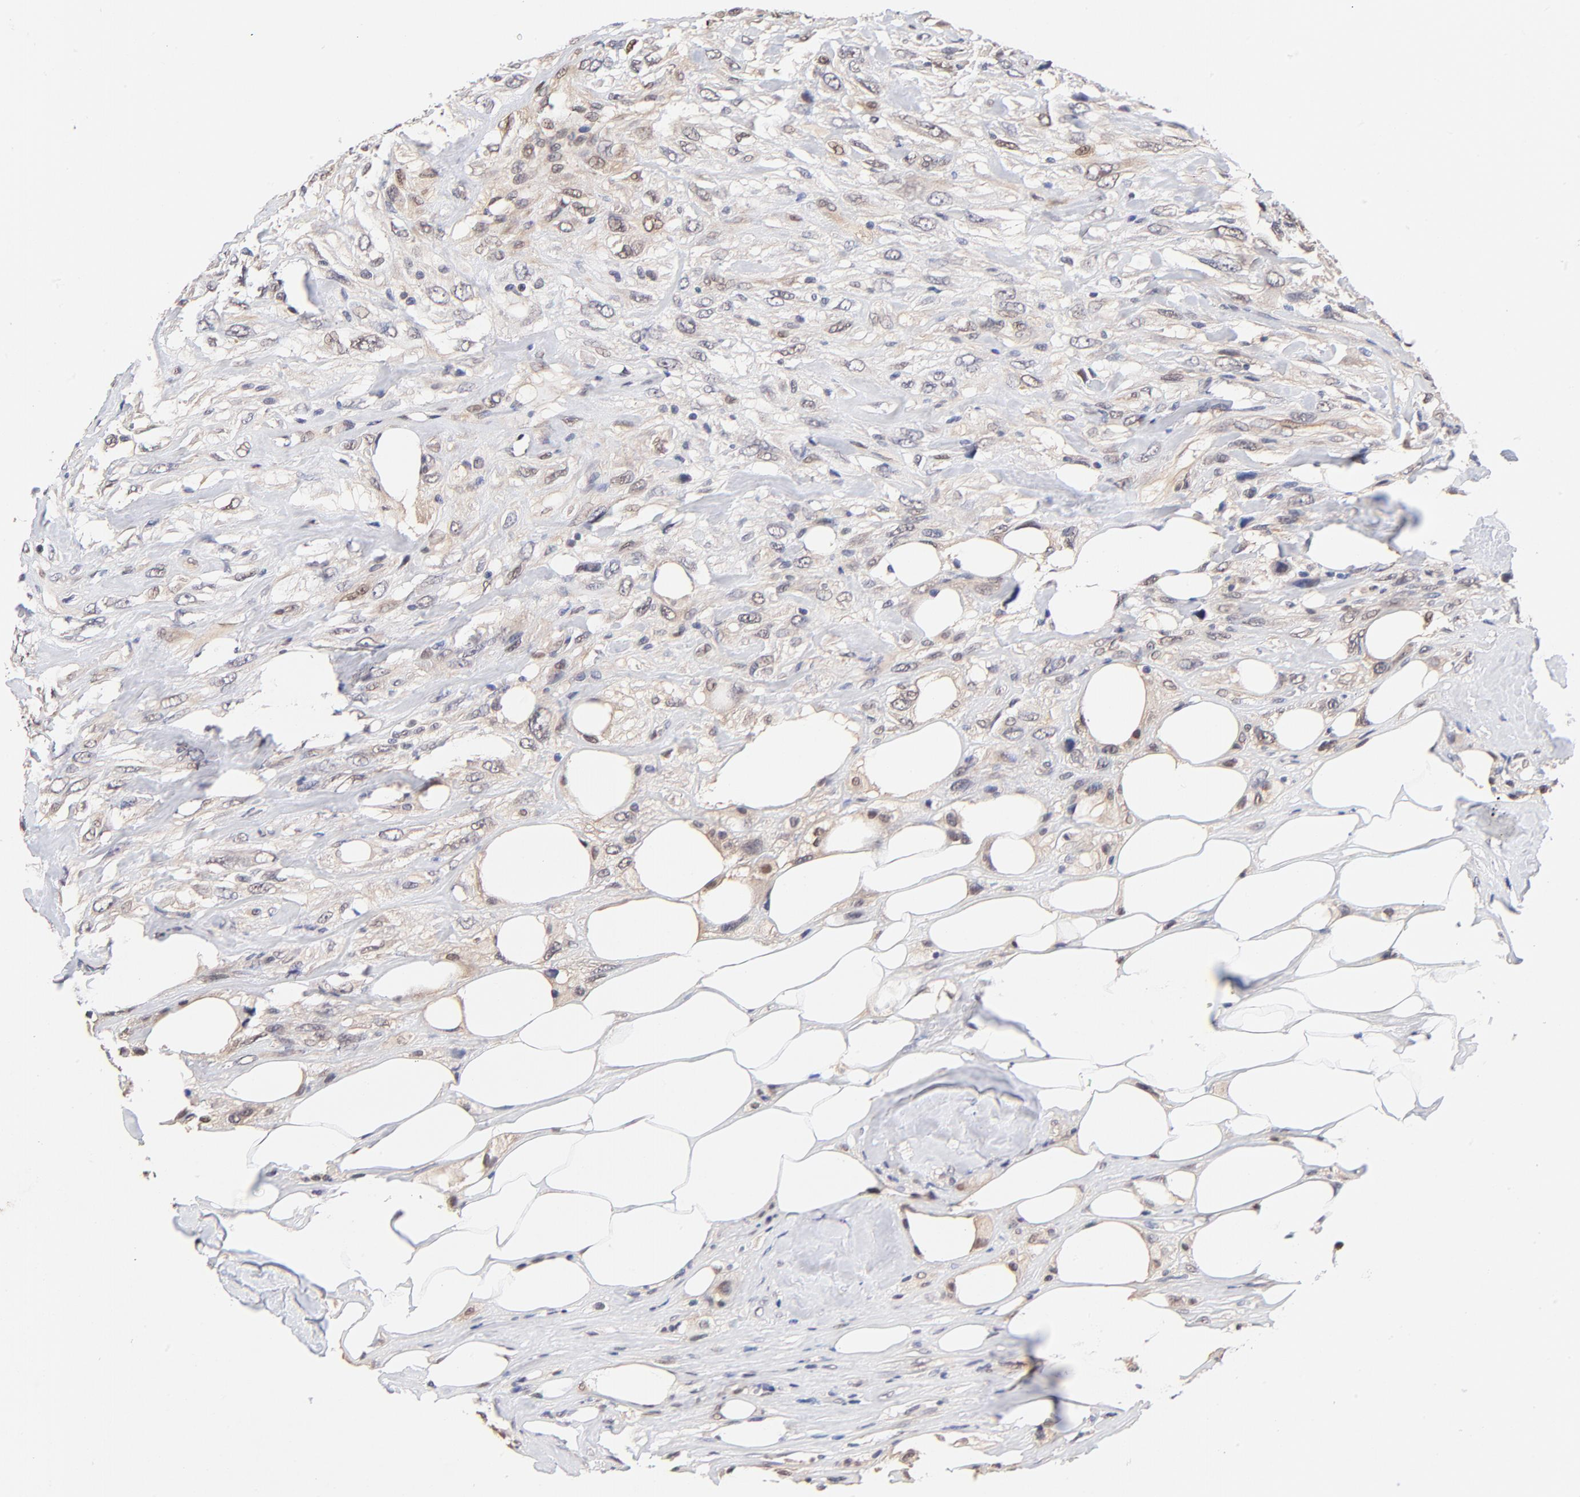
{"staining": {"intensity": "weak", "quantity": ">75%", "location": "cytoplasmic/membranous,nuclear"}, "tissue": "breast cancer", "cell_type": "Tumor cells", "image_type": "cancer", "snomed": [{"axis": "morphology", "description": "Neoplasm, malignant, NOS"}, {"axis": "topography", "description": "Breast"}], "caption": "Breast cancer (malignant neoplasm) stained for a protein (brown) displays weak cytoplasmic/membranous and nuclear positive positivity in approximately >75% of tumor cells.", "gene": "TXNL1", "patient": {"sex": "female", "age": 50}}